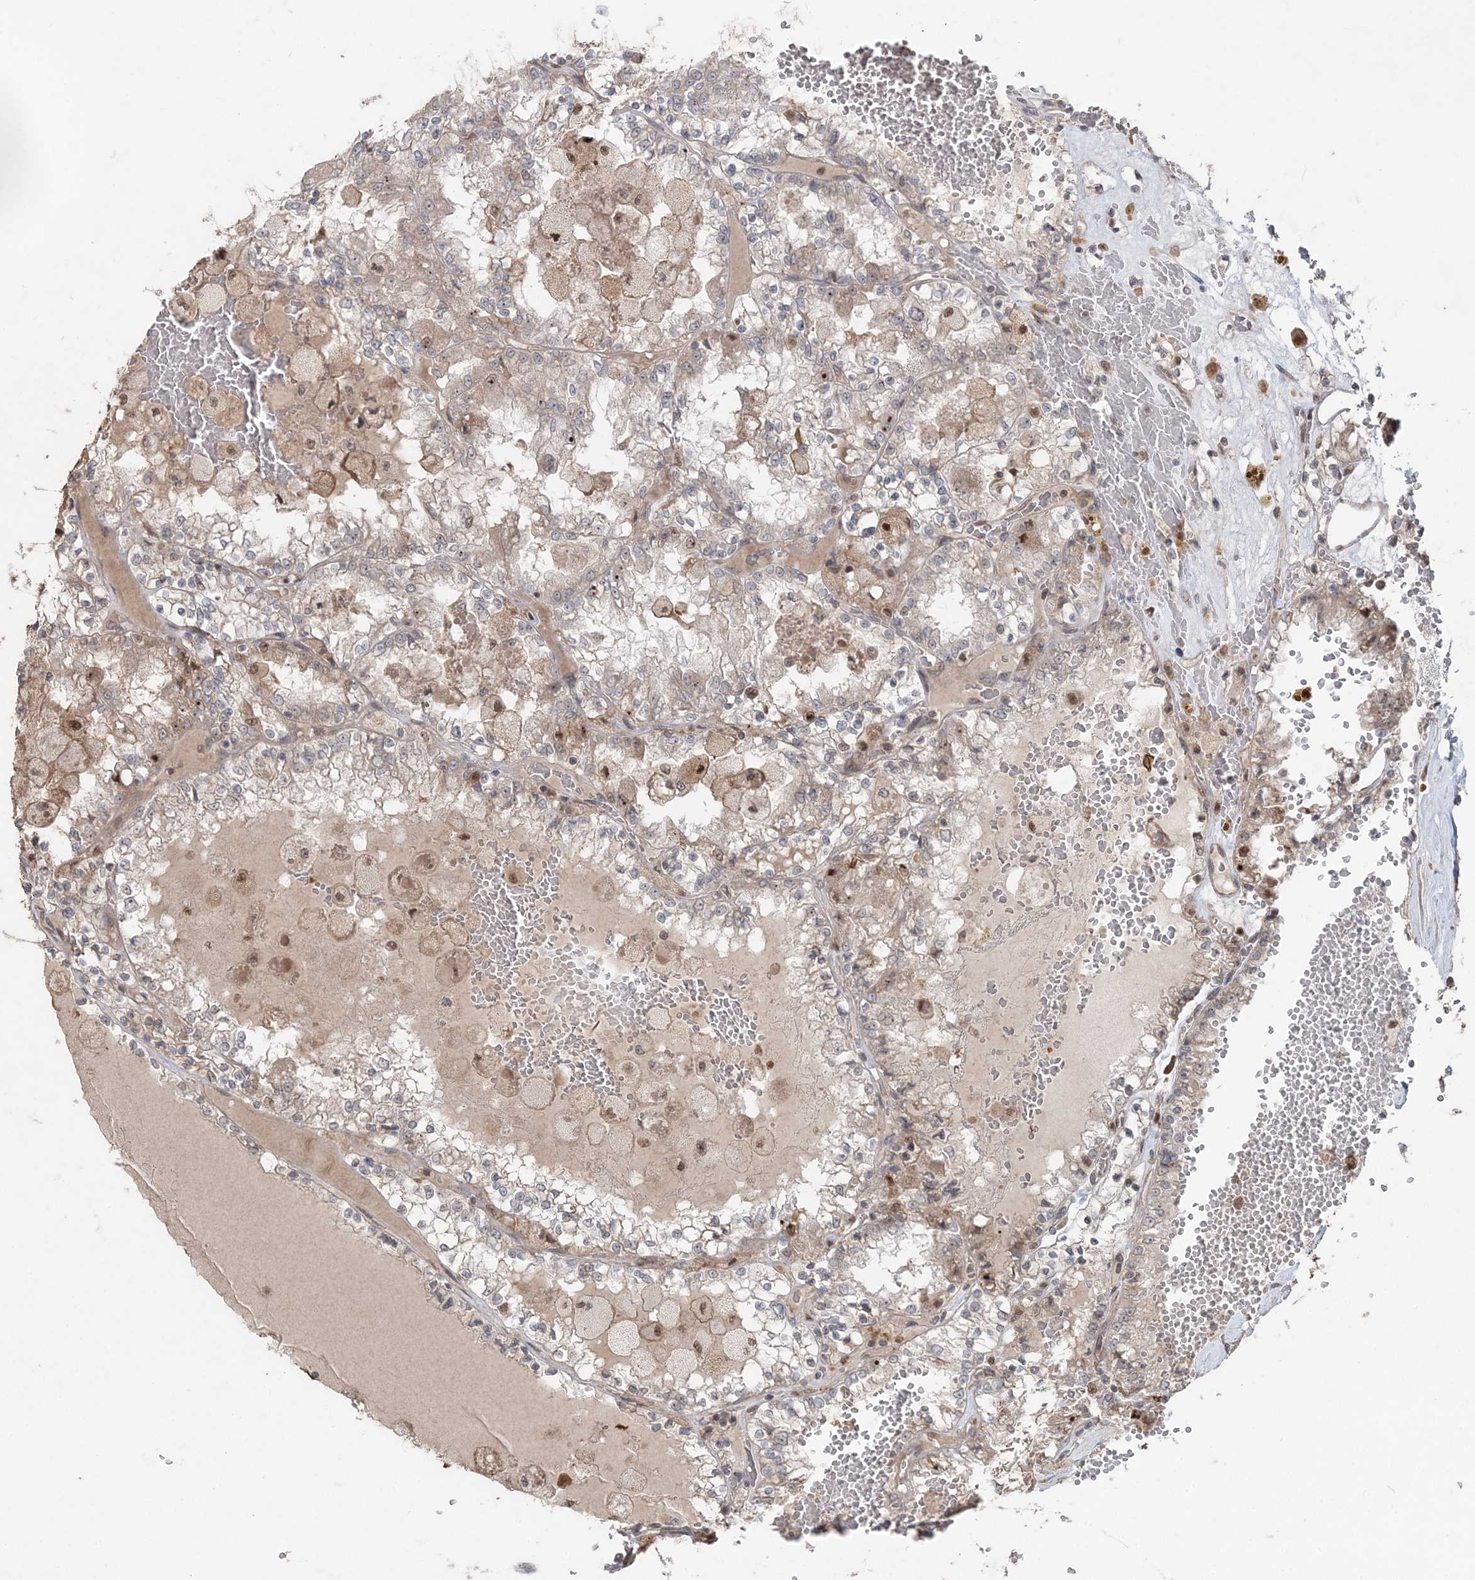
{"staining": {"intensity": "weak", "quantity": "<25%", "location": "cytoplasmic/membranous"}, "tissue": "renal cancer", "cell_type": "Tumor cells", "image_type": "cancer", "snomed": [{"axis": "morphology", "description": "Adenocarcinoma, NOS"}, {"axis": "topography", "description": "Kidney"}], "caption": "High magnification brightfield microscopy of adenocarcinoma (renal) stained with DAB (3,3'-diaminobenzidine) (brown) and counterstained with hematoxylin (blue): tumor cells show no significant positivity.", "gene": "SLU7", "patient": {"sex": "female", "age": 56}}